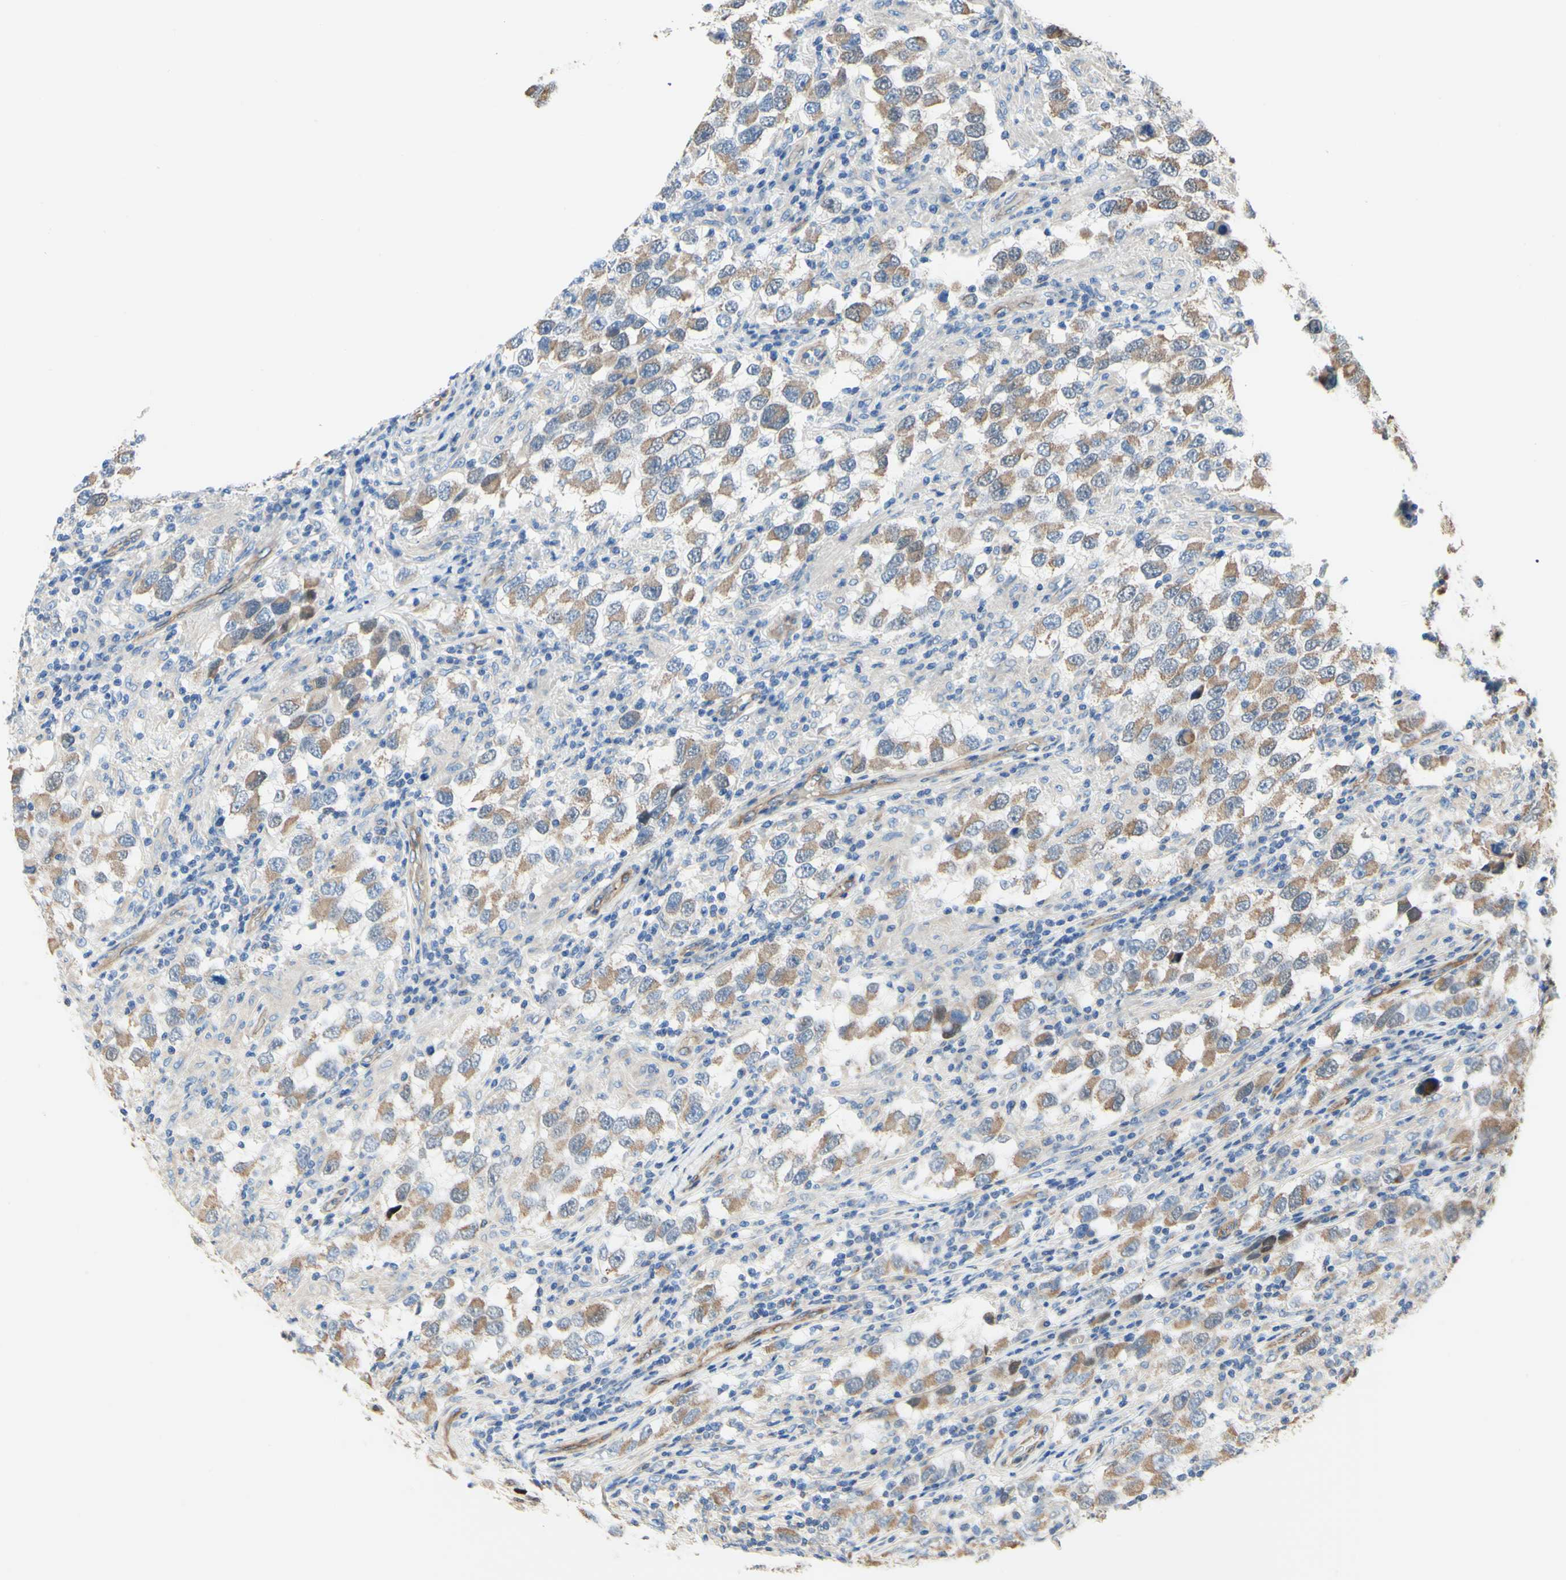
{"staining": {"intensity": "weak", "quantity": ">75%", "location": "cytoplasmic/membranous"}, "tissue": "testis cancer", "cell_type": "Tumor cells", "image_type": "cancer", "snomed": [{"axis": "morphology", "description": "Carcinoma, Embryonal, NOS"}, {"axis": "topography", "description": "Testis"}], "caption": "A high-resolution histopathology image shows immunohistochemistry staining of testis embryonal carcinoma, which shows weak cytoplasmic/membranous positivity in approximately >75% of tumor cells. (DAB IHC with brightfield microscopy, high magnification).", "gene": "ENDOD1", "patient": {"sex": "male", "age": 21}}